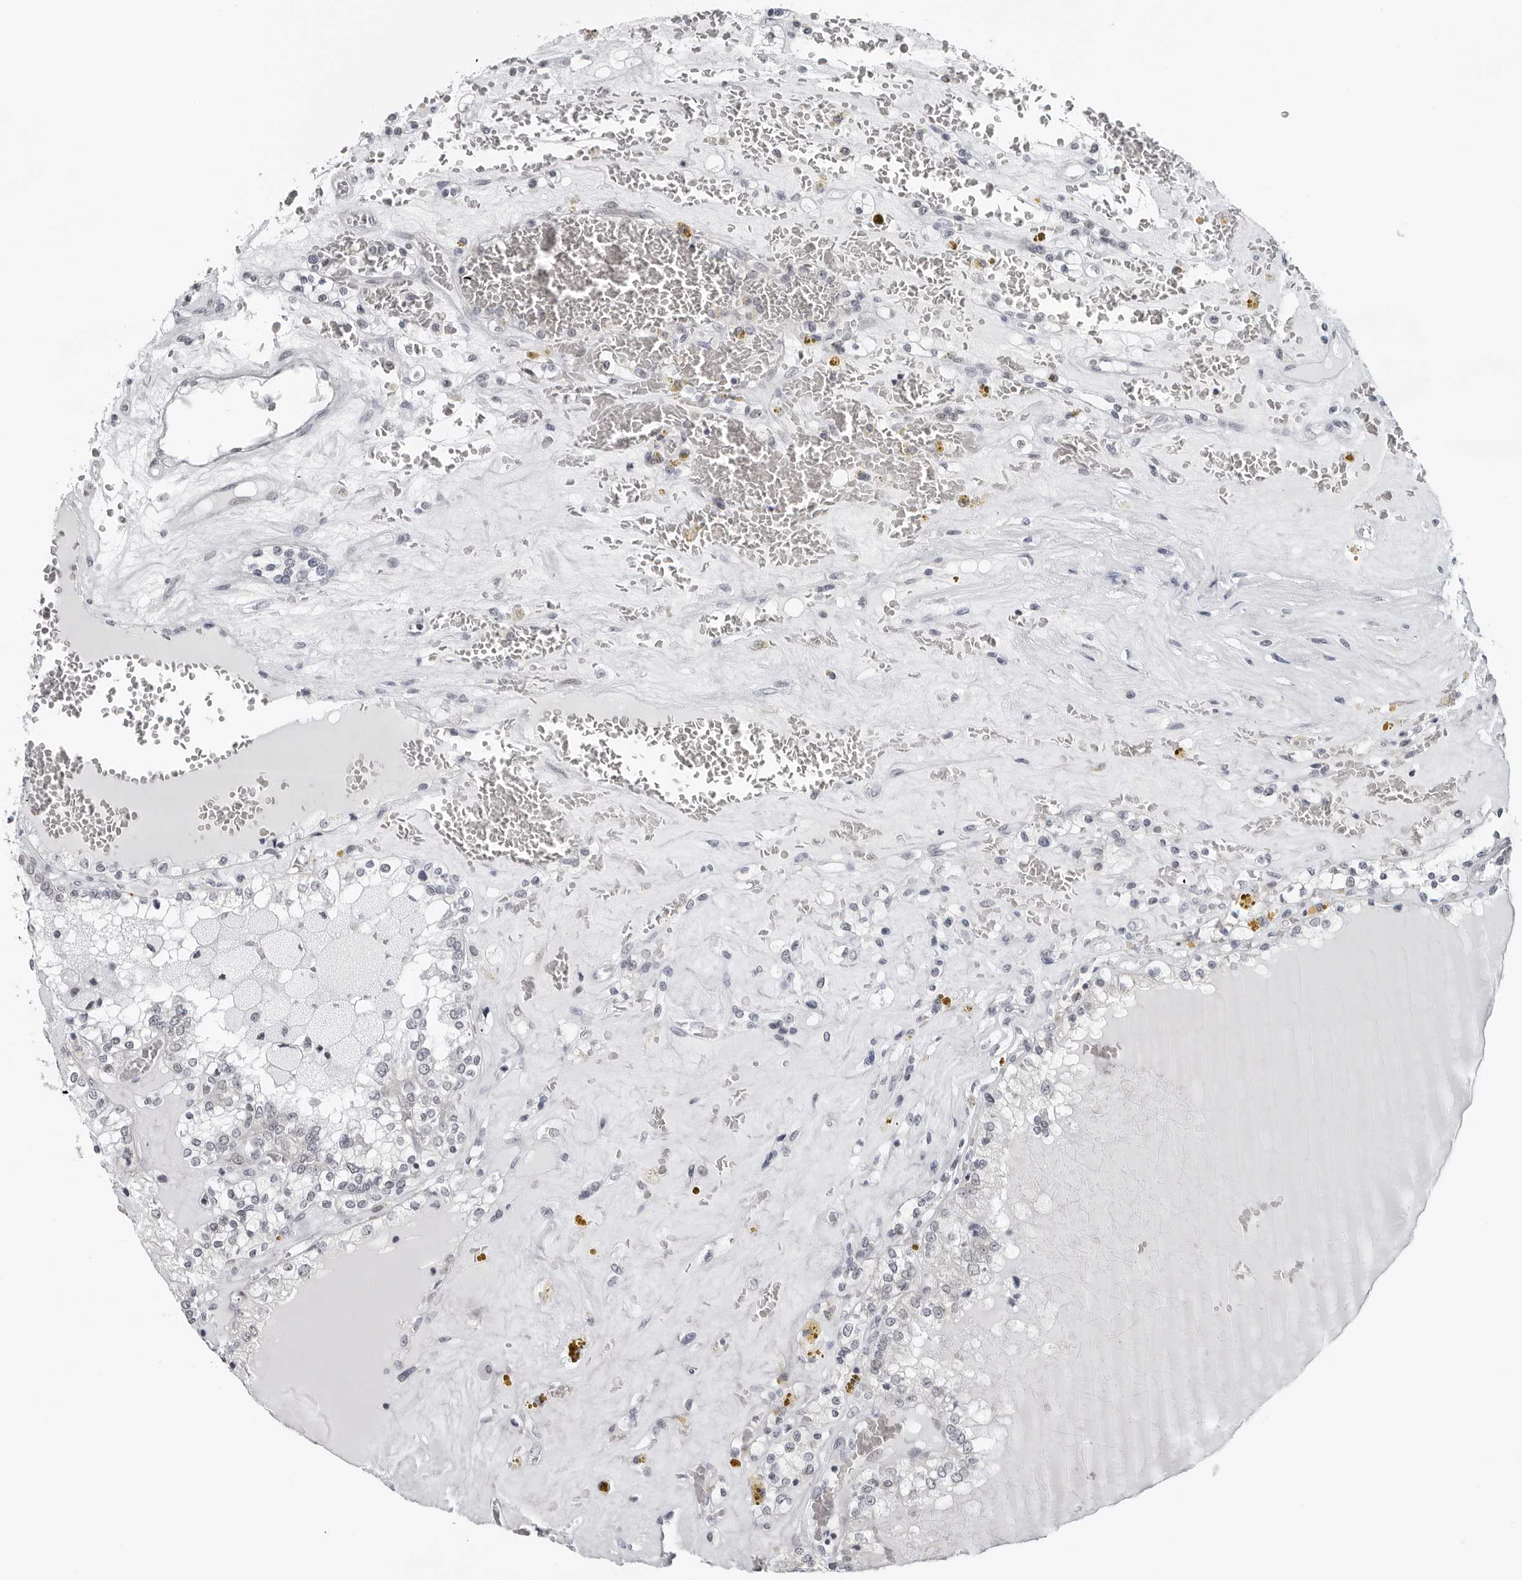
{"staining": {"intensity": "negative", "quantity": "none", "location": "none"}, "tissue": "renal cancer", "cell_type": "Tumor cells", "image_type": "cancer", "snomed": [{"axis": "morphology", "description": "Adenocarcinoma, NOS"}, {"axis": "topography", "description": "Kidney"}], "caption": "An image of human renal adenocarcinoma is negative for staining in tumor cells. The staining was performed using DAB to visualize the protein expression in brown, while the nuclei were stained in blue with hematoxylin (Magnification: 20x).", "gene": "PPP1R42", "patient": {"sex": "female", "age": 56}}